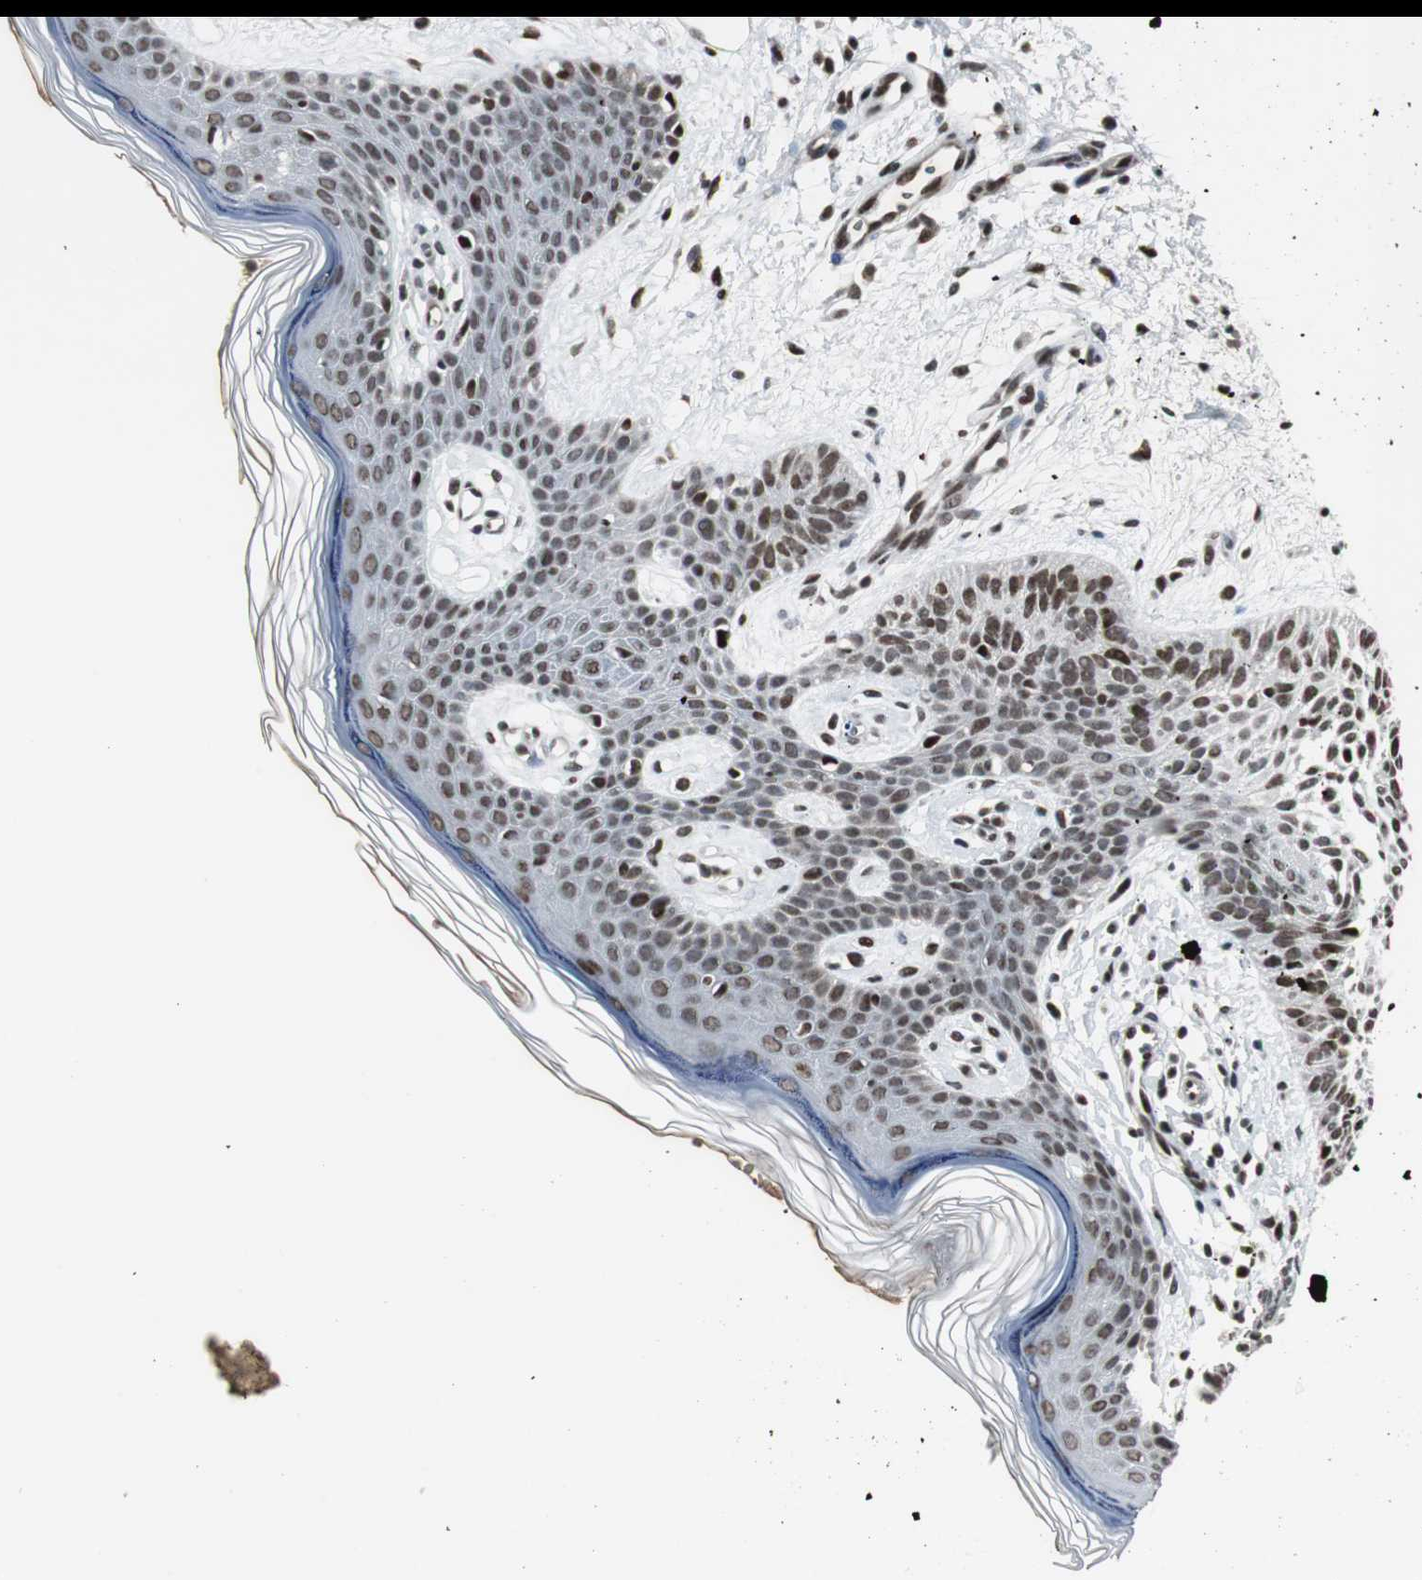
{"staining": {"intensity": "moderate", "quantity": ">75%", "location": "nuclear"}, "tissue": "skin cancer", "cell_type": "Tumor cells", "image_type": "cancer", "snomed": [{"axis": "morphology", "description": "Normal tissue, NOS"}, {"axis": "morphology", "description": "Basal cell carcinoma"}, {"axis": "topography", "description": "Skin"}], "caption": "Protein expression by immunohistochemistry (IHC) reveals moderate nuclear positivity in about >75% of tumor cells in skin cancer (basal cell carcinoma).", "gene": "TAF5", "patient": {"sex": "female", "age": 69}}